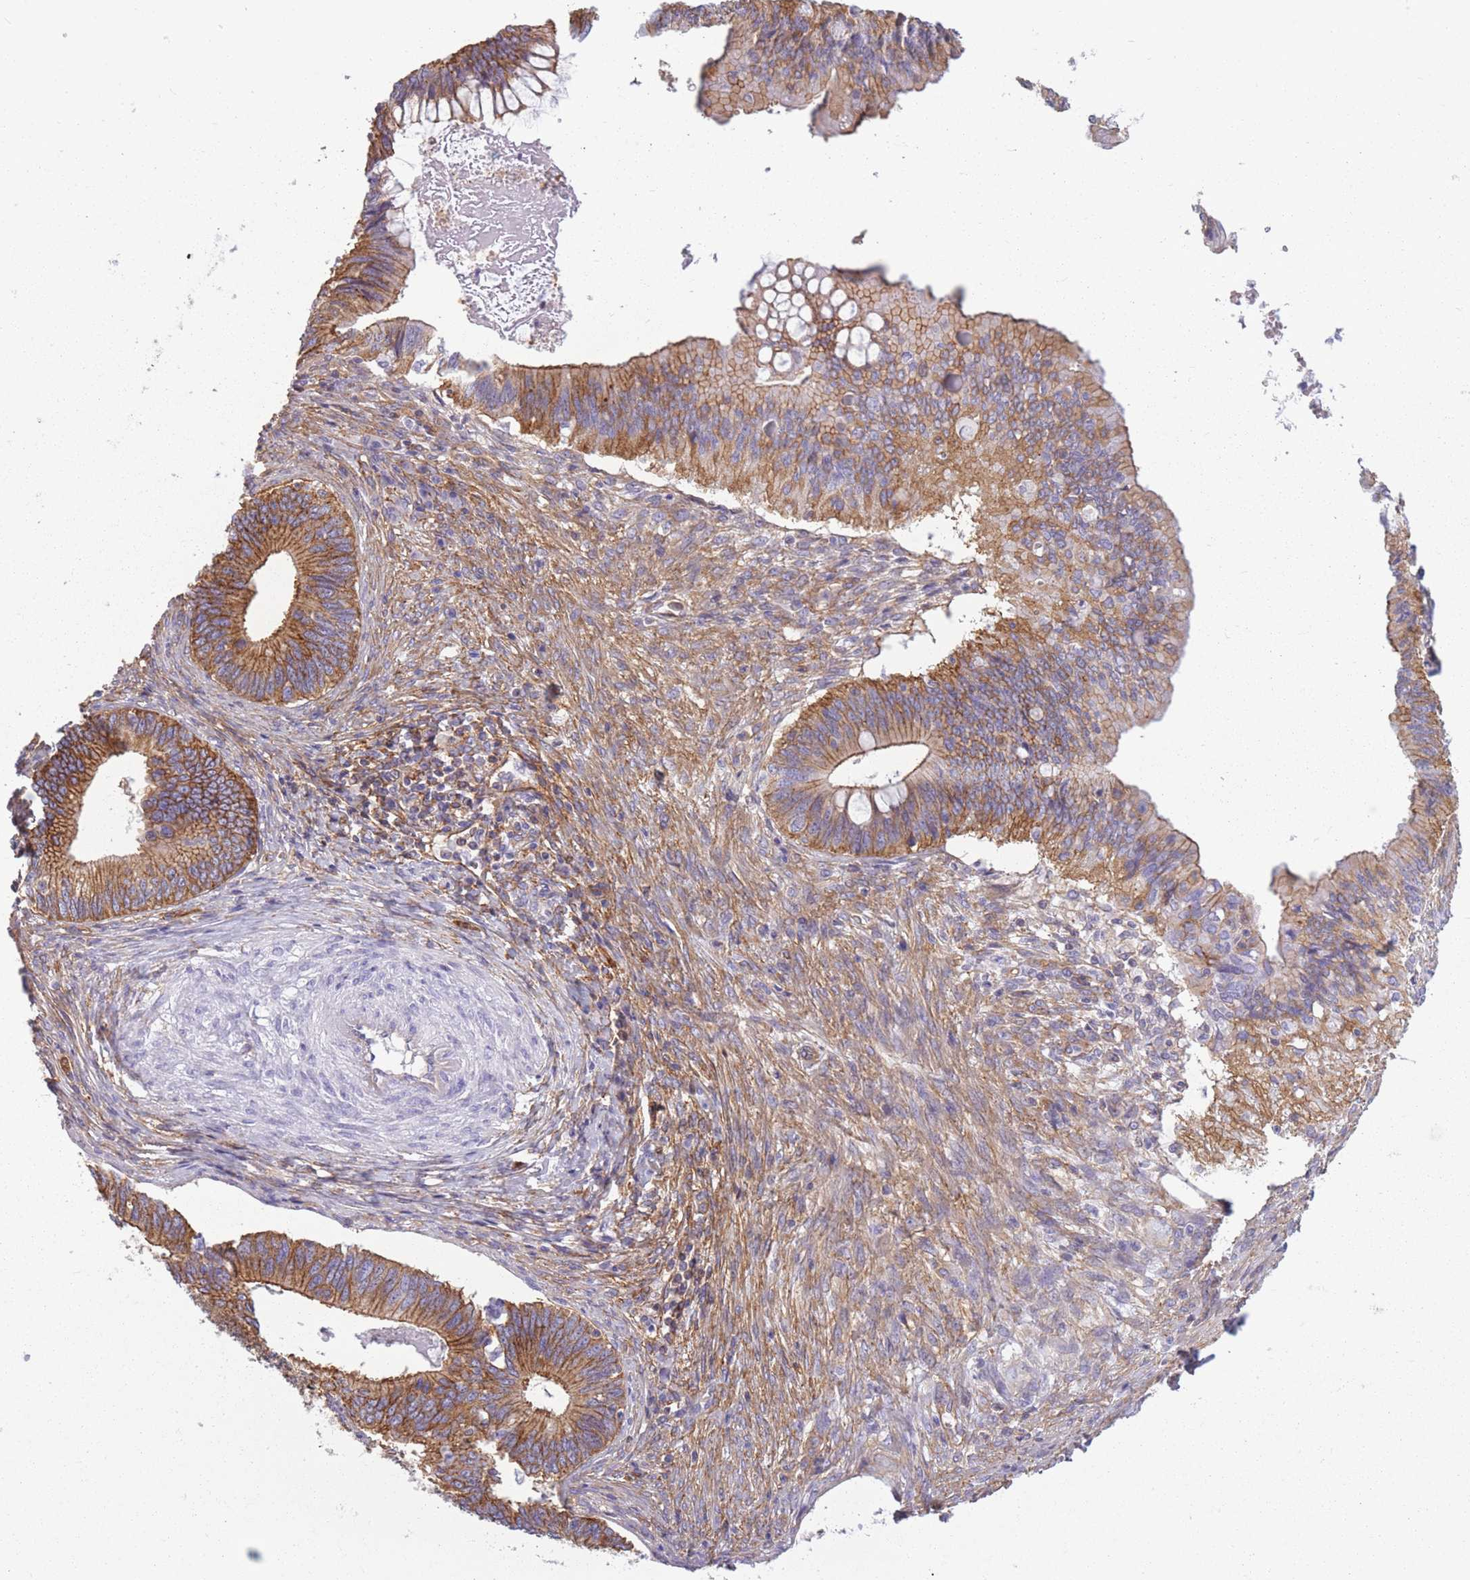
{"staining": {"intensity": "moderate", "quantity": ">75%", "location": "cytoplasmic/membranous"}, "tissue": "cervical cancer", "cell_type": "Tumor cells", "image_type": "cancer", "snomed": [{"axis": "morphology", "description": "Adenocarcinoma, NOS"}, {"axis": "topography", "description": "Cervix"}], "caption": "This image displays cervical adenocarcinoma stained with IHC to label a protein in brown. The cytoplasmic/membranous of tumor cells show moderate positivity for the protein. Nuclei are counter-stained blue.", "gene": "ADD1", "patient": {"sex": "female", "age": 42}}